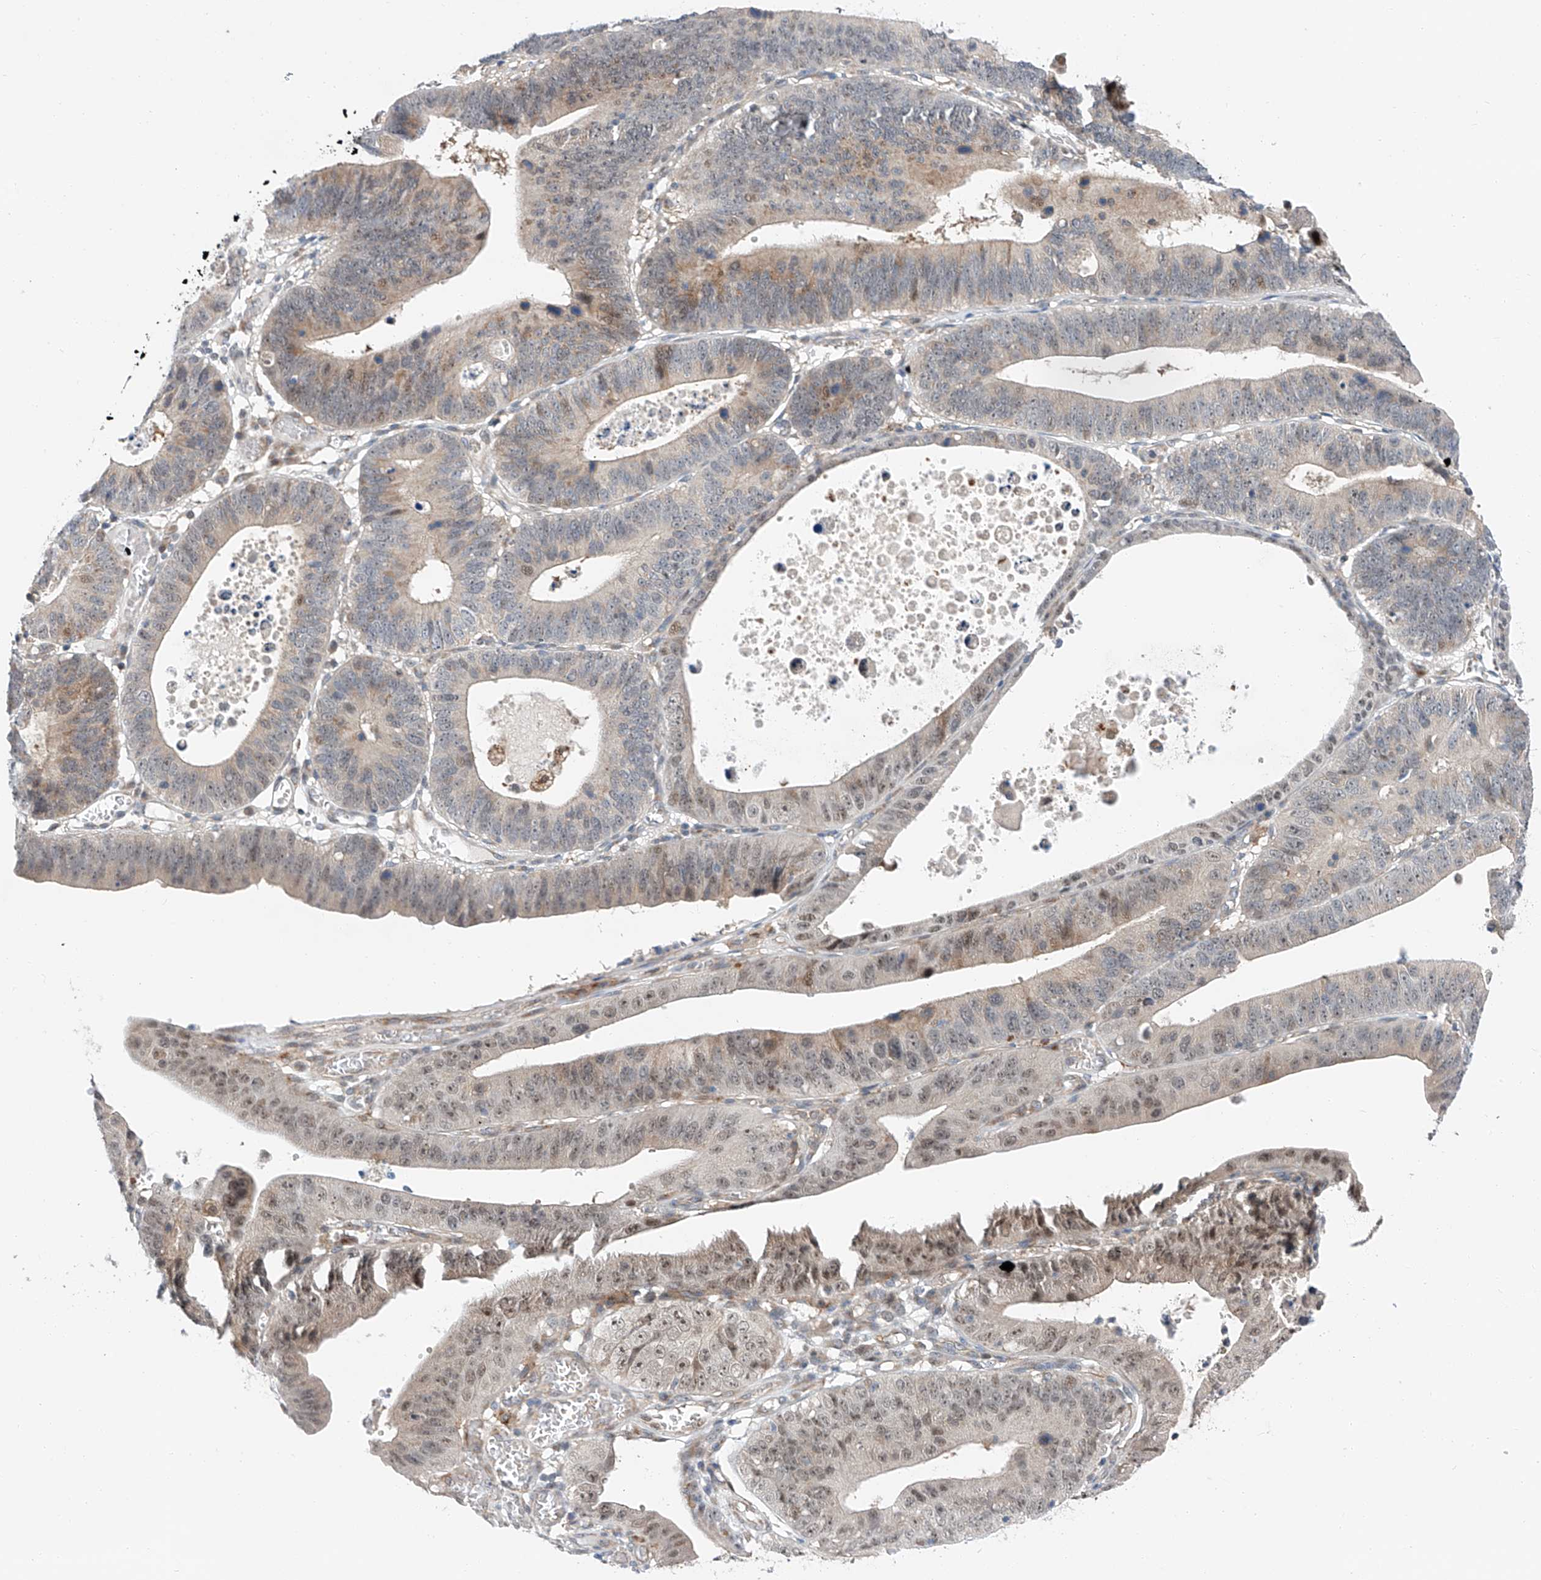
{"staining": {"intensity": "moderate", "quantity": "25%-75%", "location": "cytoplasmic/membranous,nuclear"}, "tissue": "stomach cancer", "cell_type": "Tumor cells", "image_type": "cancer", "snomed": [{"axis": "morphology", "description": "Adenocarcinoma, NOS"}, {"axis": "topography", "description": "Stomach"}], "caption": "Immunohistochemistry image of stomach cancer (adenocarcinoma) stained for a protein (brown), which shows medium levels of moderate cytoplasmic/membranous and nuclear staining in about 25%-75% of tumor cells.", "gene": "CLDND1", "patient": {"sex": "male", "age": 59}}